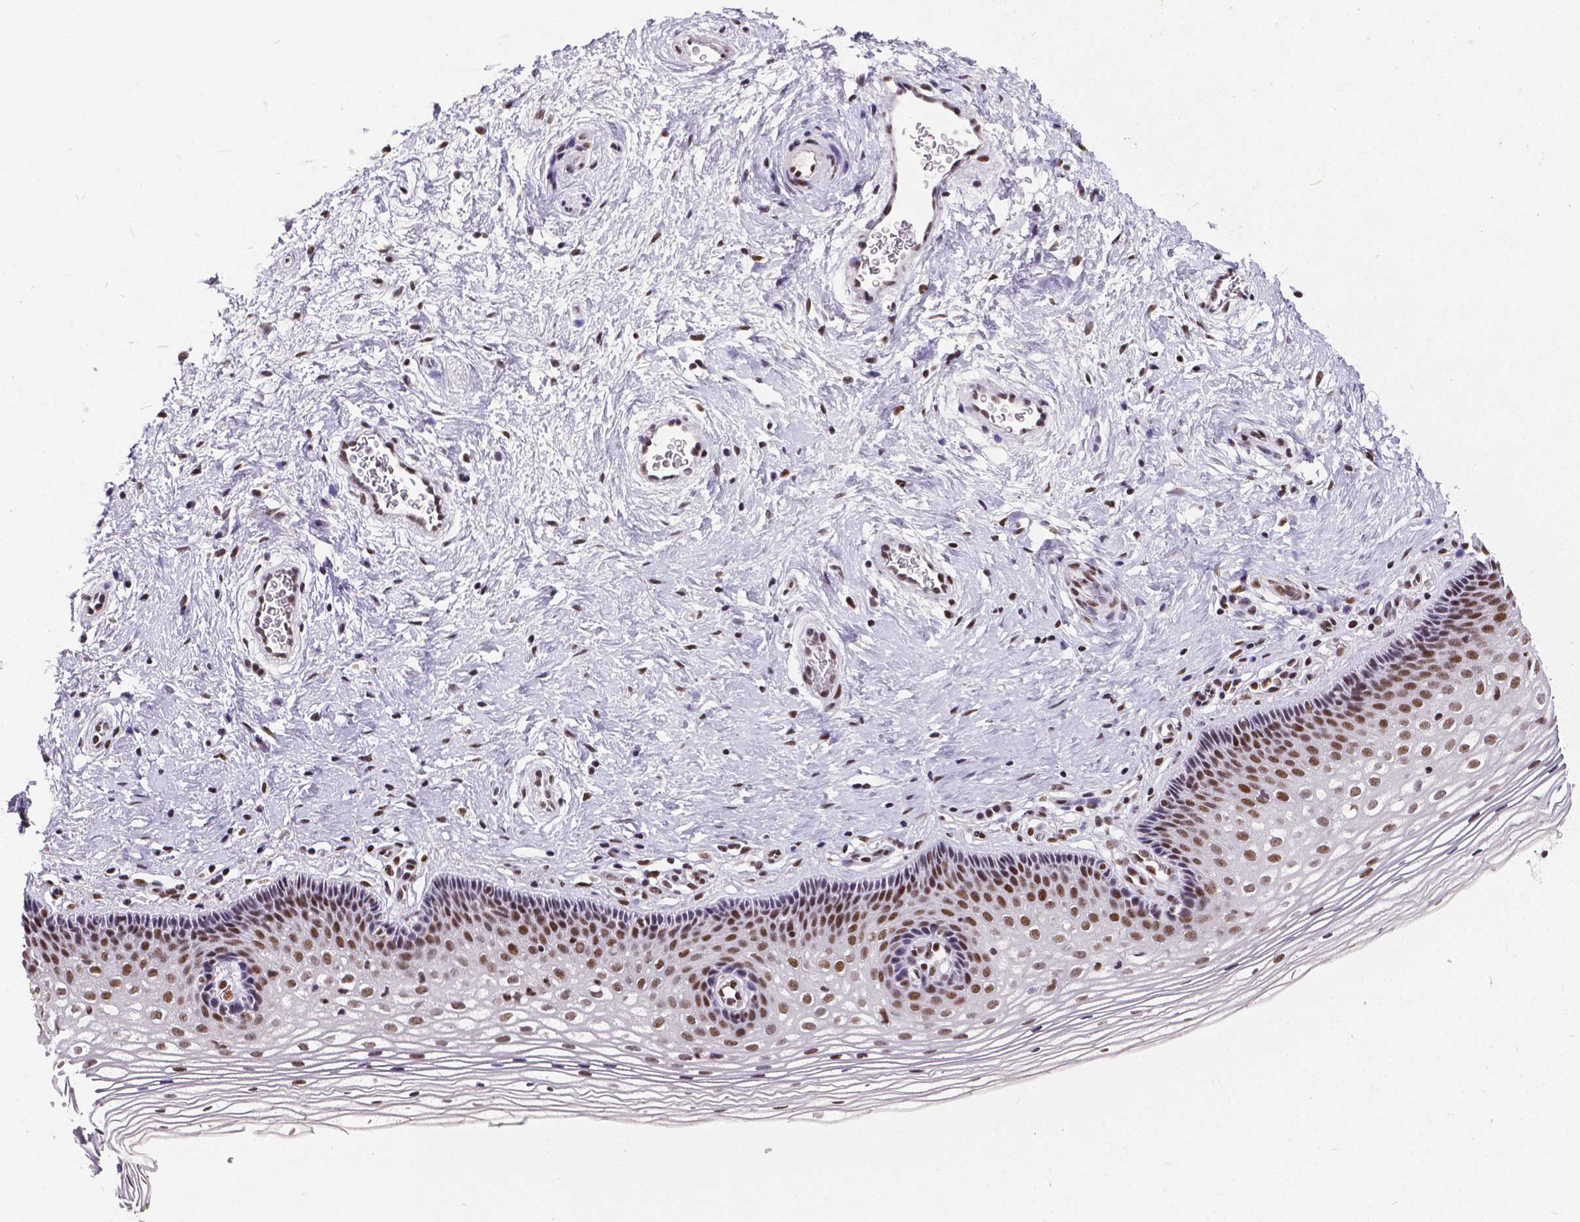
{"staining": {"intensity": "strong", "quantity": ">75%", "location": "nuclear"}, "tissue": "cervix", "cell_type": "Squamous epithelial cells", "image_type": "normal", "snomed": [{"axis": "morphology", "description": "Normal tissue, NOS"}, {"axis": "topography", "description": "Cervix"}], "caption": "Immunohistochemical staining of unremarkable human cervix displays high levels of strong nuclear staining in approximately >75% of squamous epithelial cells. (Brightfield microscopy of DAB IHC at high magnification).", "gene": "REST", "patient": {"sex": "female", "age": 34}}